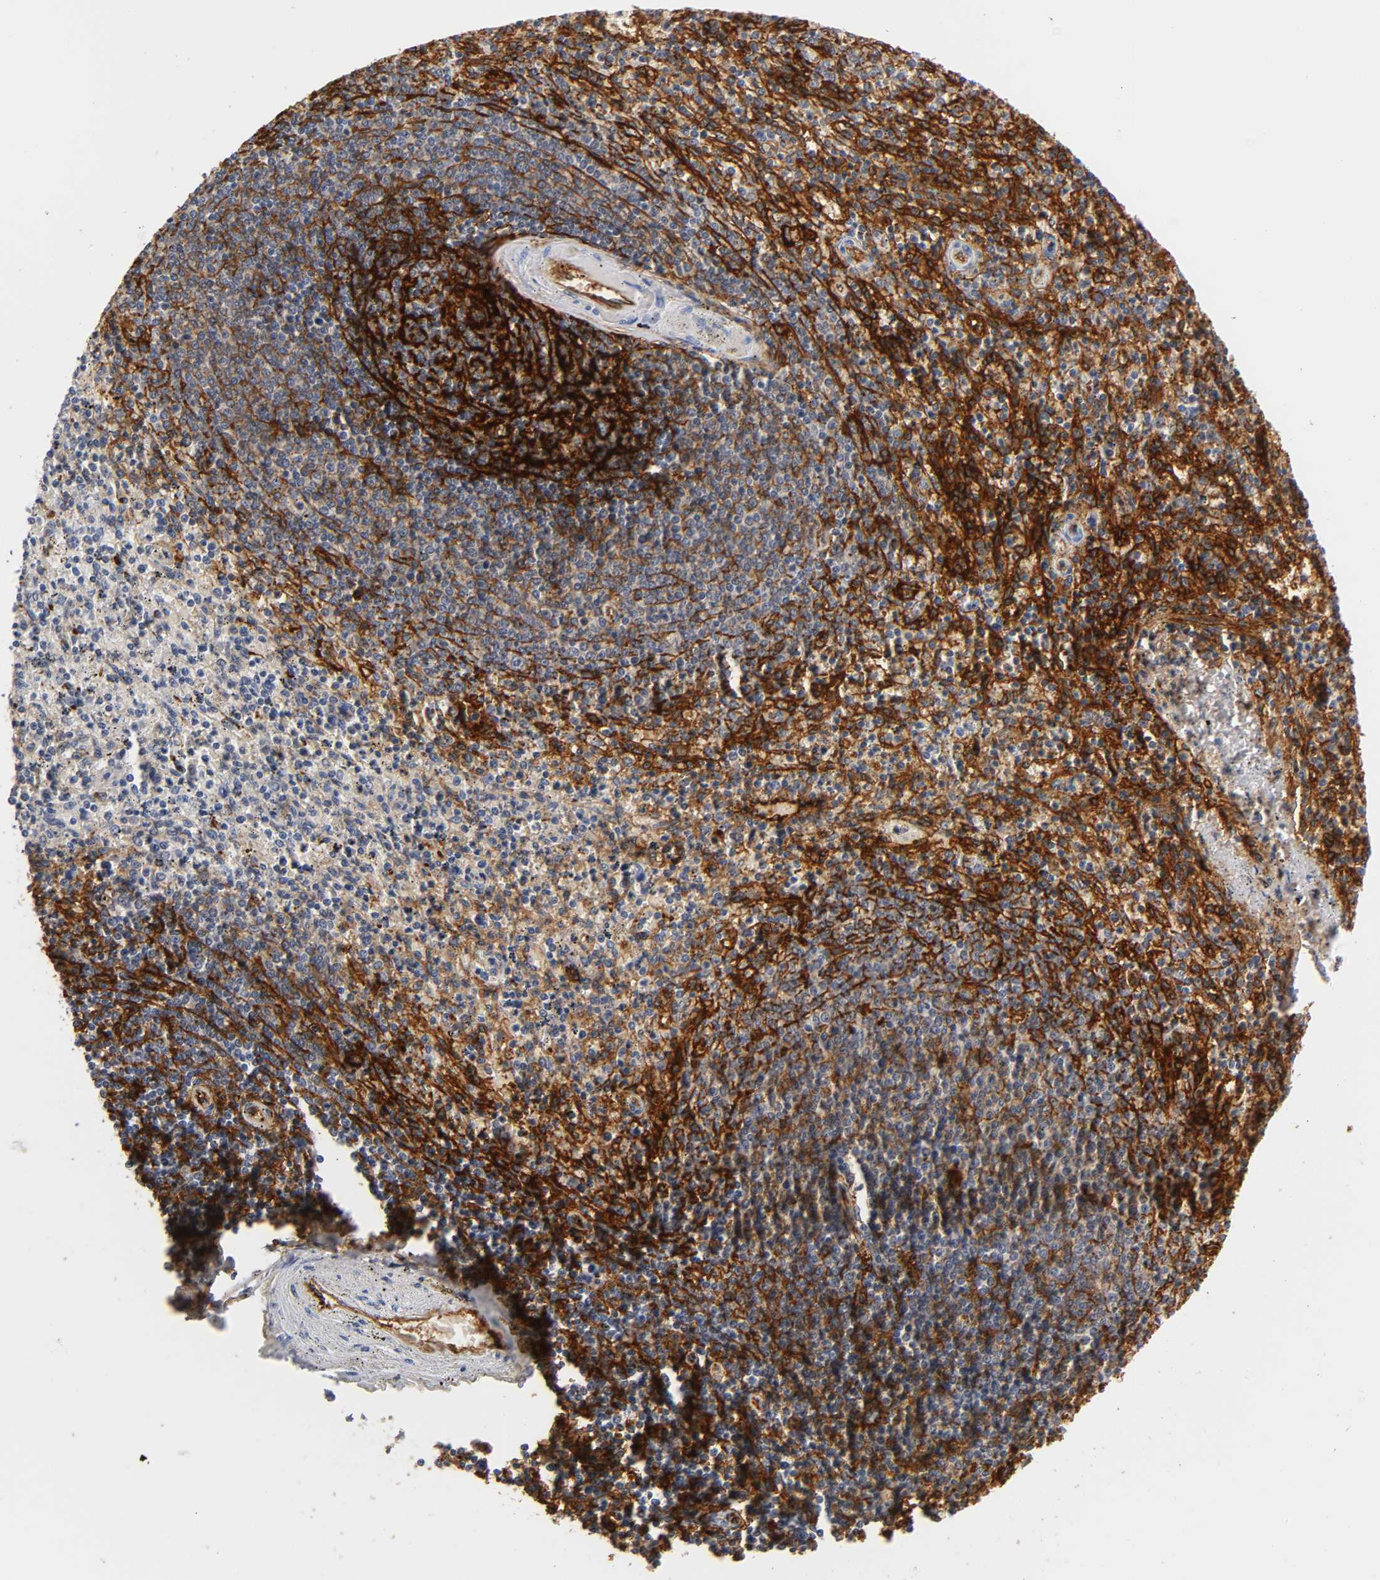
{"staining": {"intensity": "negative", "quantity": "none", "location": "none"}, "tissue": "spleen", "cell_type": "Cells in red pulp", "image_type": "normal", "snomed": [{"axis": "morphology", "description": "Normal tissue, NOS"}, {"axis": "topography", "description": "Spleen"}], "caption": "Immunohistochemical staining of unremarkable spleen shows no significant positivity in cells in red pulp.", "gene": "ICAM1", "patient": {"sex": "male", "age": 72}}